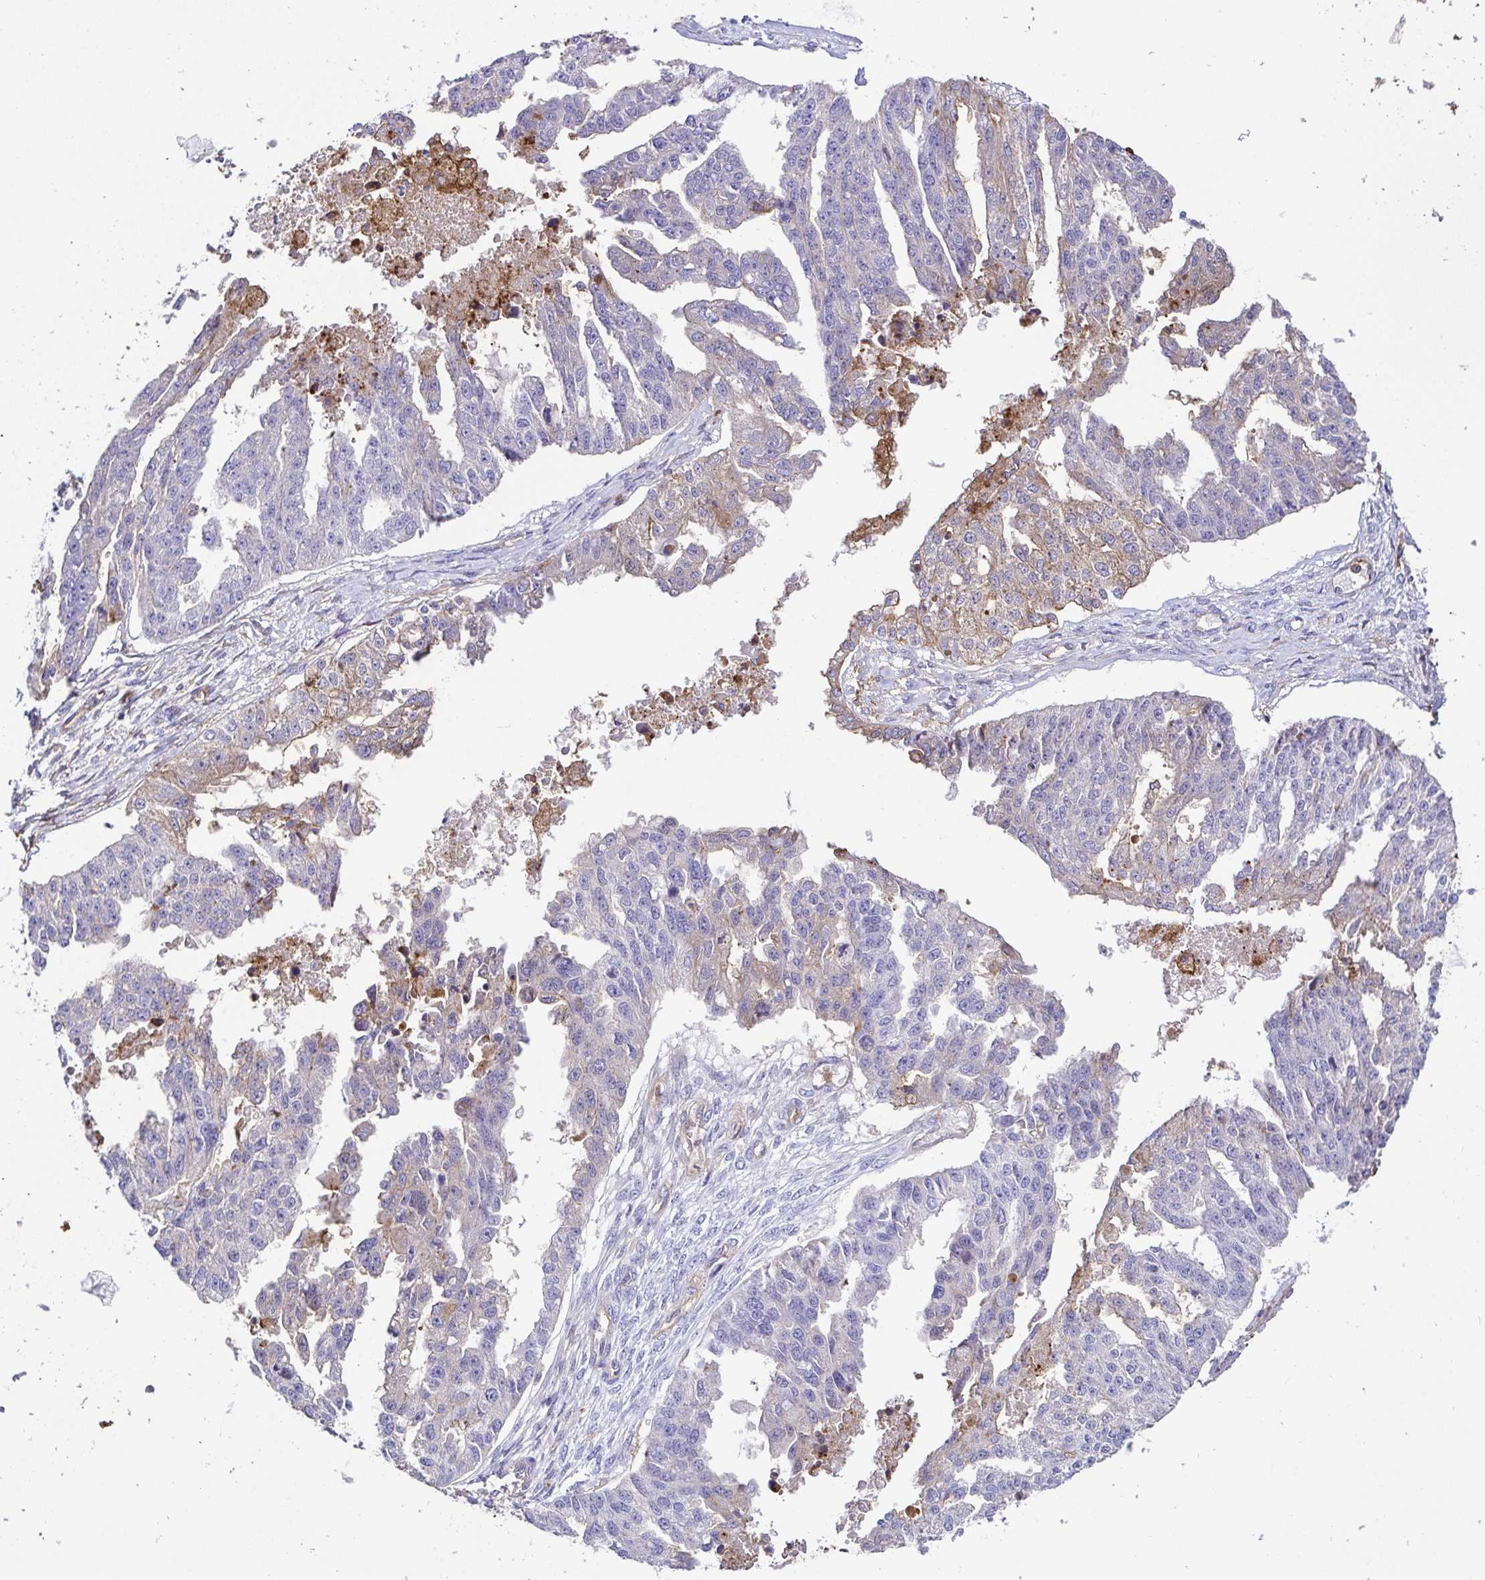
{"staining": {"intensity": "weak", "quantity": "<25%", "location": "cytoplasmic/membranous"}, "tissue": "ovarian cancer", "cell_type": "Tumor cells", "image_type": "cancer", "snomed": [{"axis": "morphology", "description": "Cystadenocarcinoma, serous, NOS"}, {"axis": "topography", "description": "Ovary"}], "caption": "DAB (3,3'-diaminobenzidine) immunohistochemical staining of ovarian cancer reveals no significant expression in tumor cells.", "gene": "ANXA2", "patient": {"sex": "female", "age": 58}}